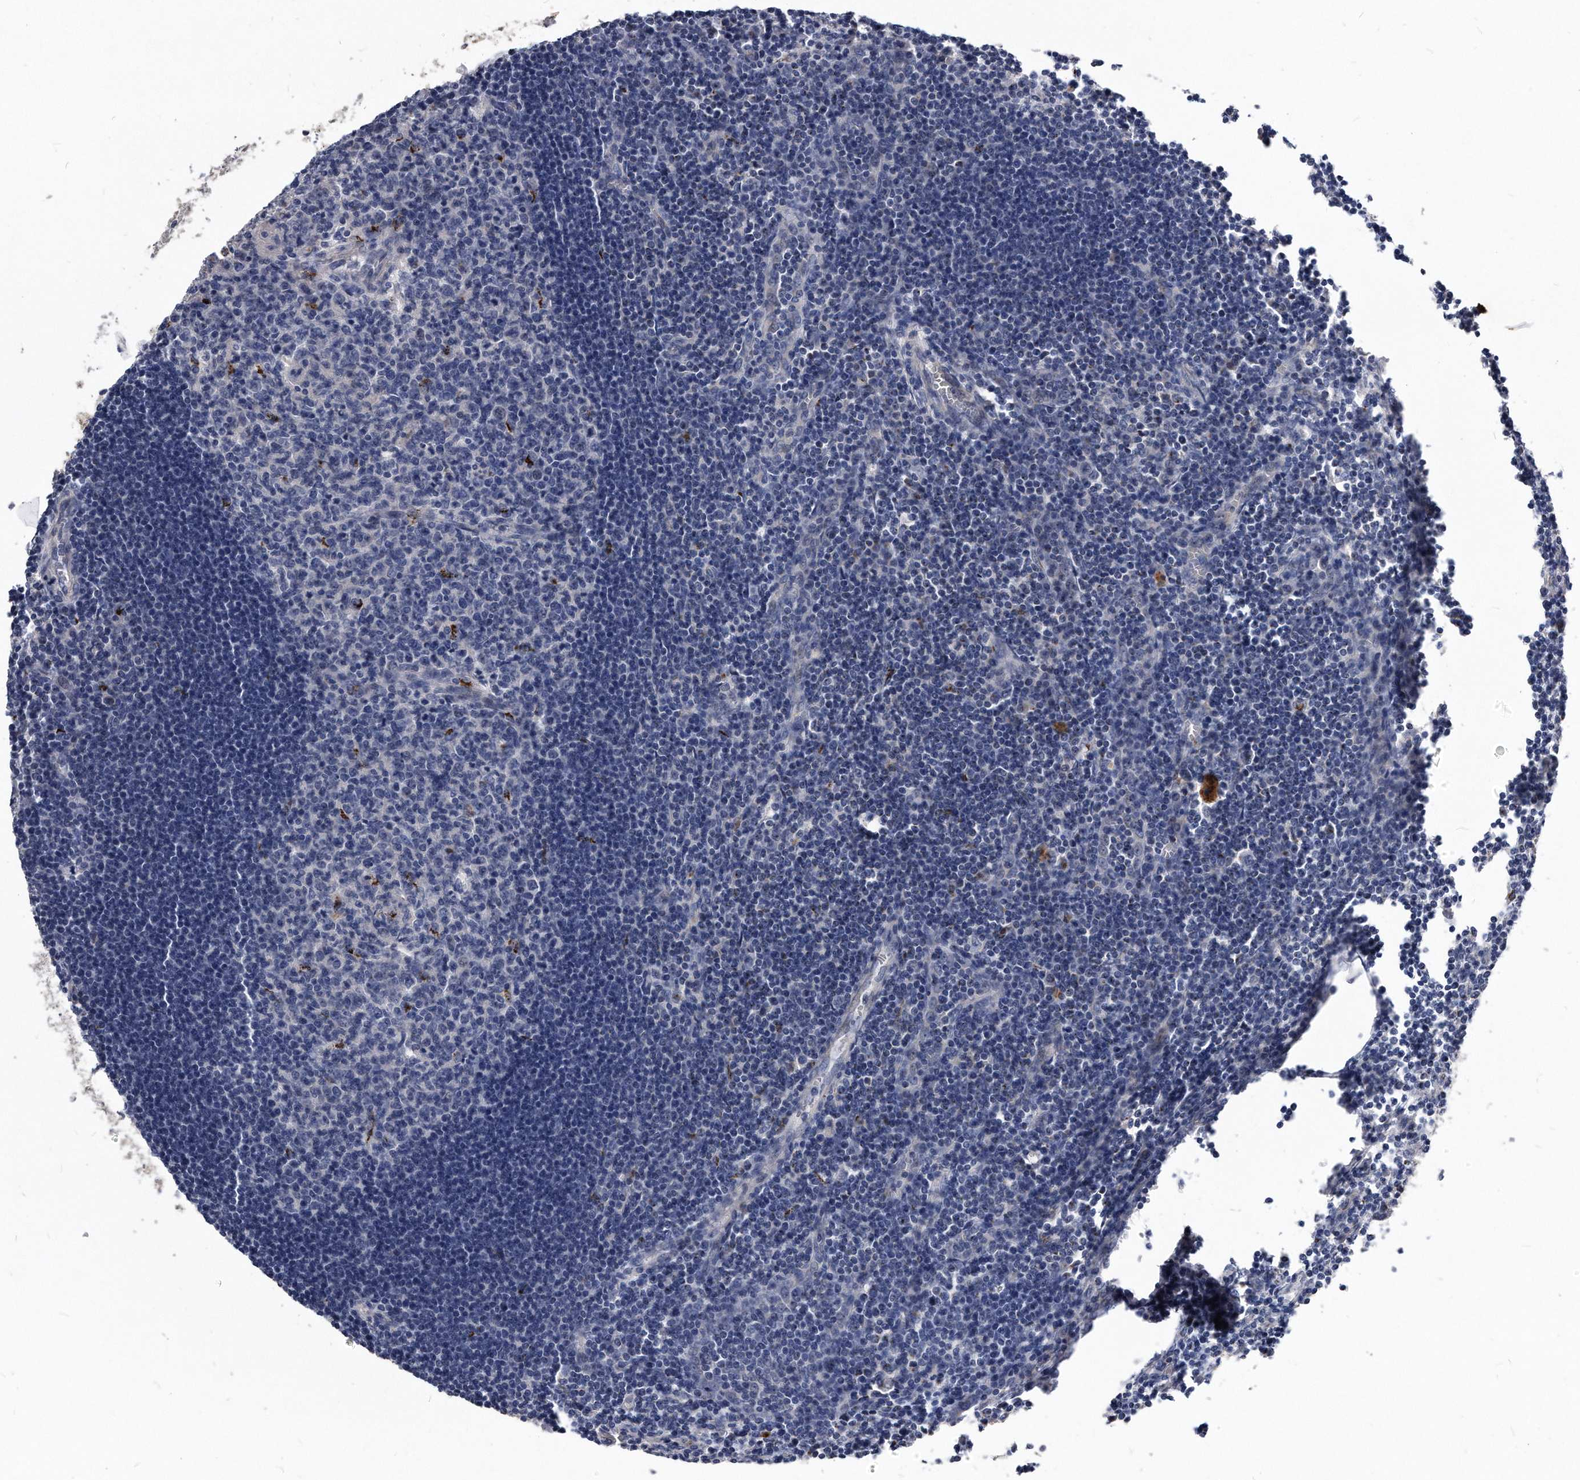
{"staining": {"intensity": "strong", "quantity": "<25%", "location": "cytoplasmic/membranous"}, "tissue": "lymph node", "cell_type": "Germinal center cells", "image_type": "normal", "snomed": [{"axis": "morphology", "description": "Normal tissue, NOS"}, {"axis": "morphology", "description": "Malignant melanoma, Metastatic site"}, {"axis": "topography", "description": "Lymph node"}], "caption": "Protein staining of normal lymph node exhibits strong cytoplasmic/membranous expression in approximately <25% of germinal center cells.", "gene": "MGAT4A", "patient": {"sex": "male", "age": 41}}